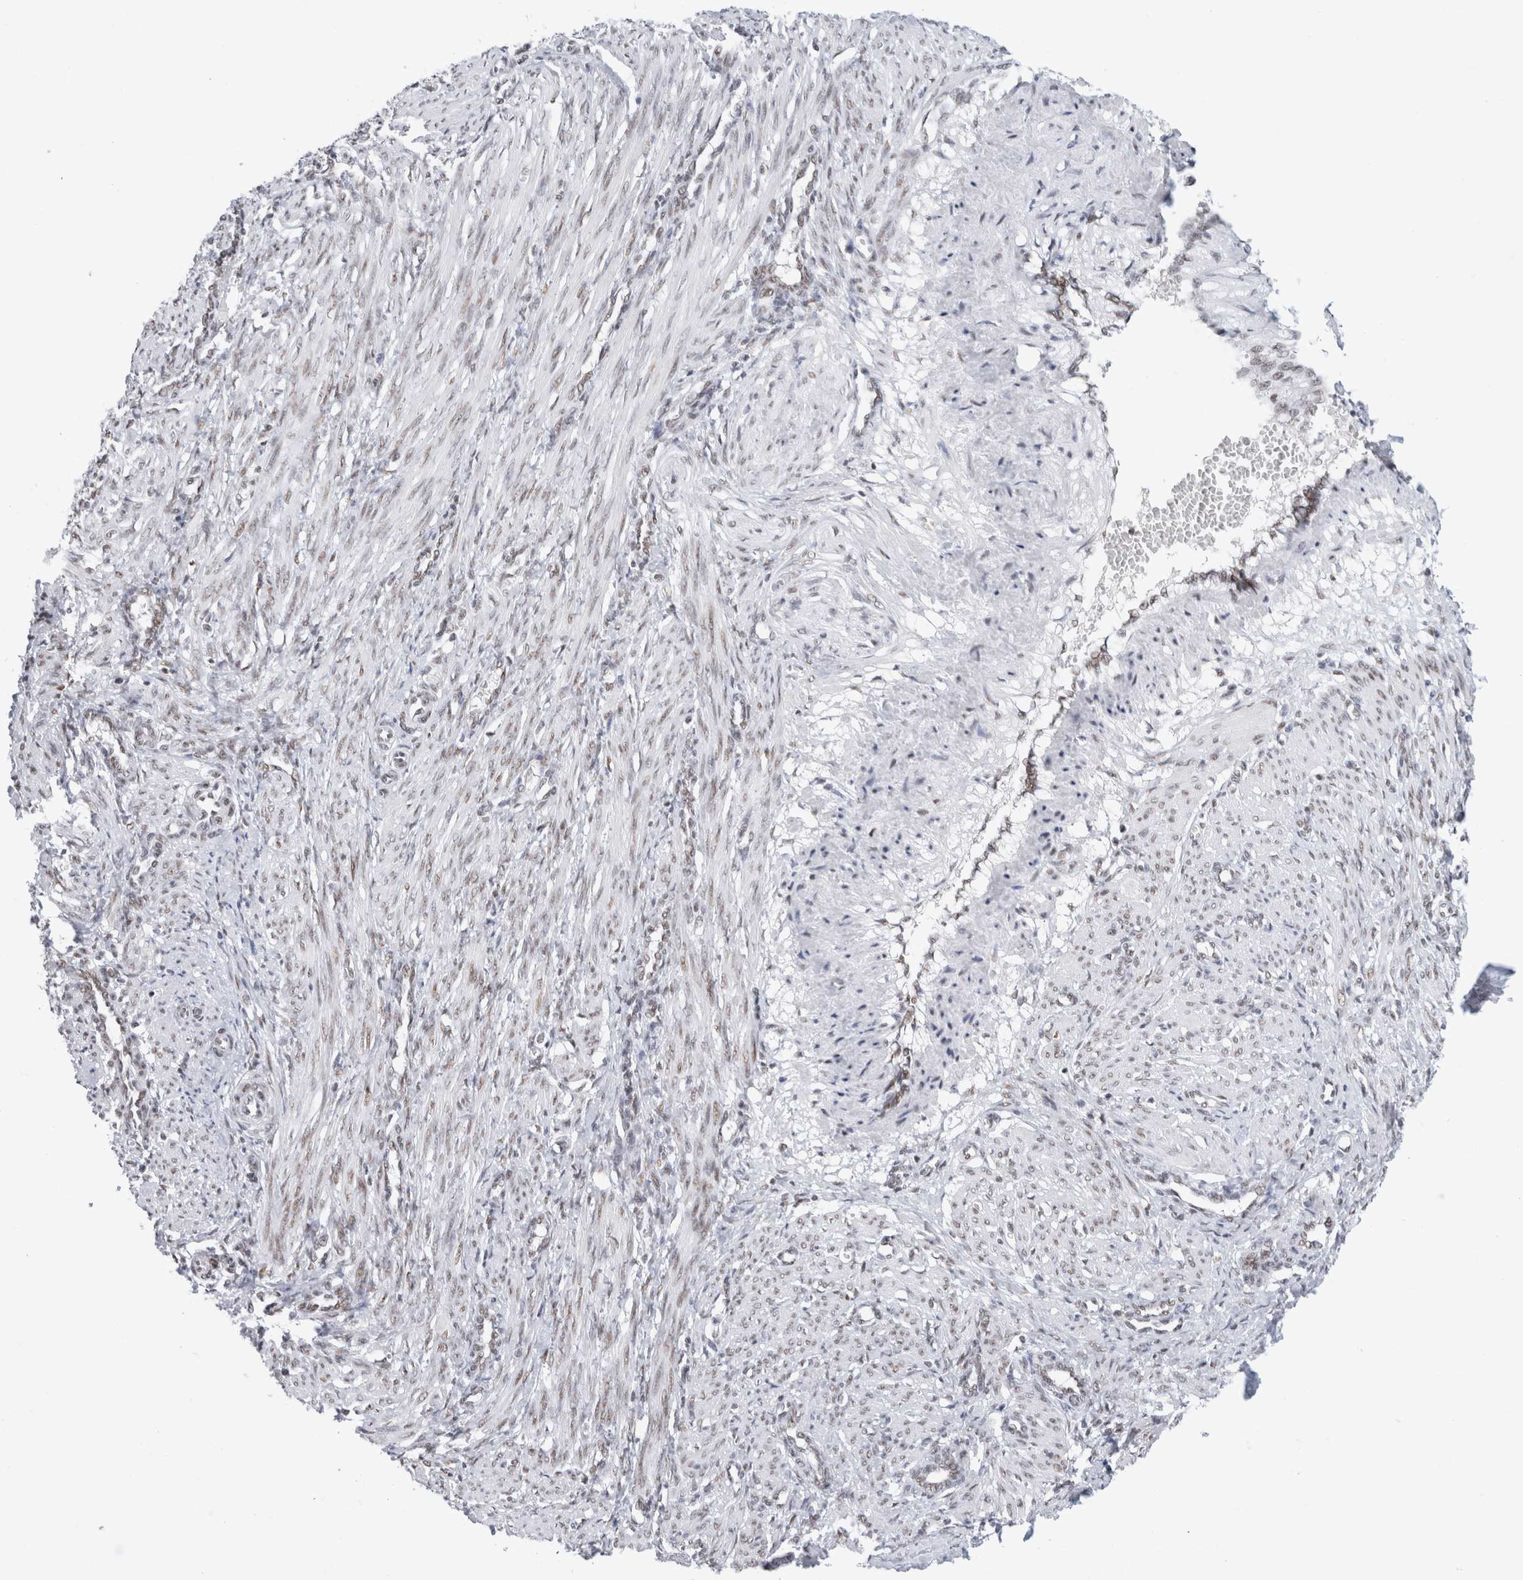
{"staining": {"intensity": "moderate", "quantity": "<25%", "location": "nuclear"}, "tissue": "smooth muscle", "cell_type": "Smooth muscle cells", "image_type": "normal", "snomed": [{"axis": "morphology", "description": "Normal tissue, NOS"}, {"axis": "topography", "description": "Endometrium"}], "caption": "Protein expression analysis of benign human smooth muscle reveals moderate nuclear staining in about <25% of smooth muscle cells.", "gene": "COPS7A", "patient": {"sex": "female", "age": 33}}